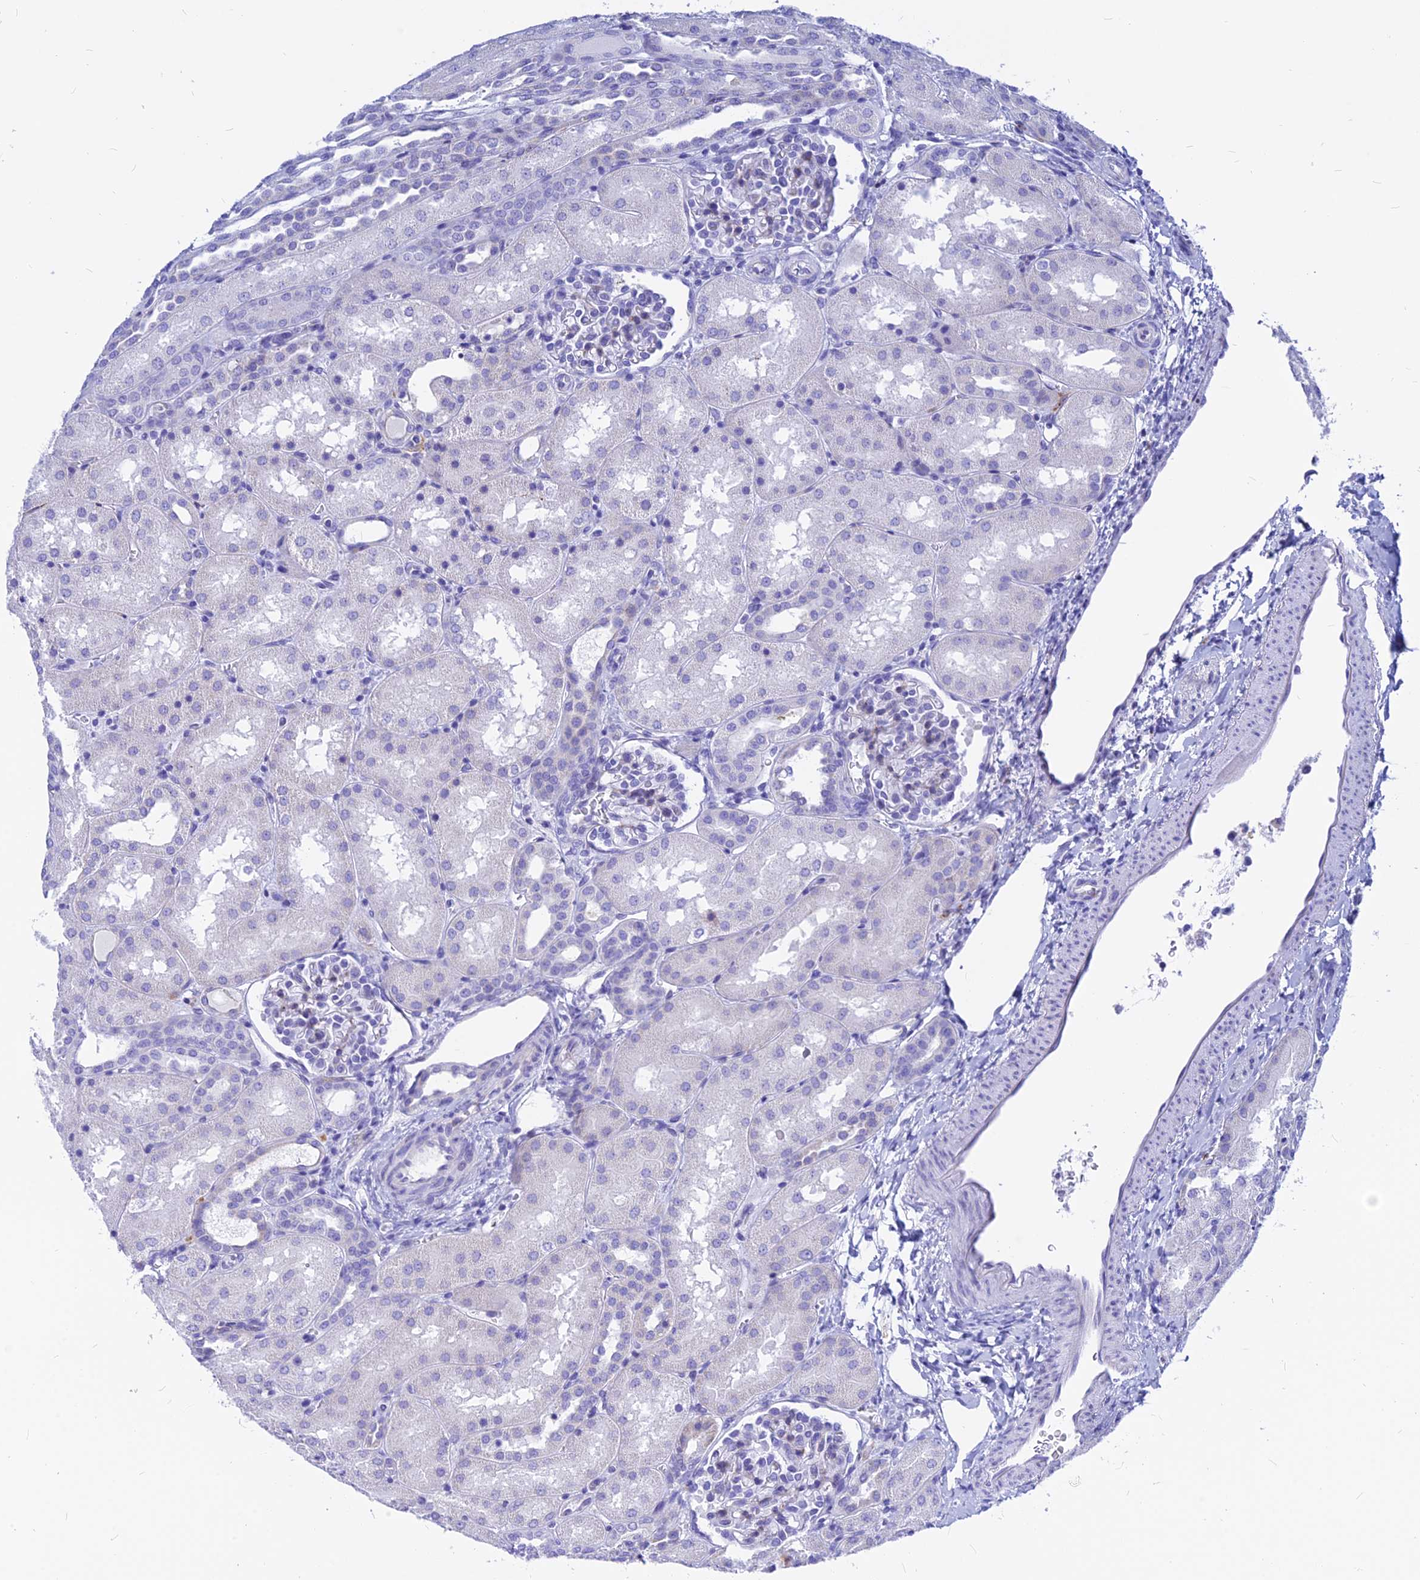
{"staining": {"intensity": "negative", "quantity": "none", "location": "none"}, "tissue": "kidney", "cell_type": "Cells in glomeruli", "image_type": "normal", "snomed": [{"axis": "morphology", "description": "Normal tissue, NOS"}, {"axis": "topography", "description": "Kidney"}], "caption": "High power microscopy histopathology image of an immunohistochemistry (IHC) photomicrograph of benign kidney, revealing no significant staining in cells in glomeruli. (DAB (3,3'-diaminobenzidine) immunohistochemistry visualized using brightfield microscopy, high magnification).", "gene": "CNOT6", "patient": {"sex": "male", "age": 1}}